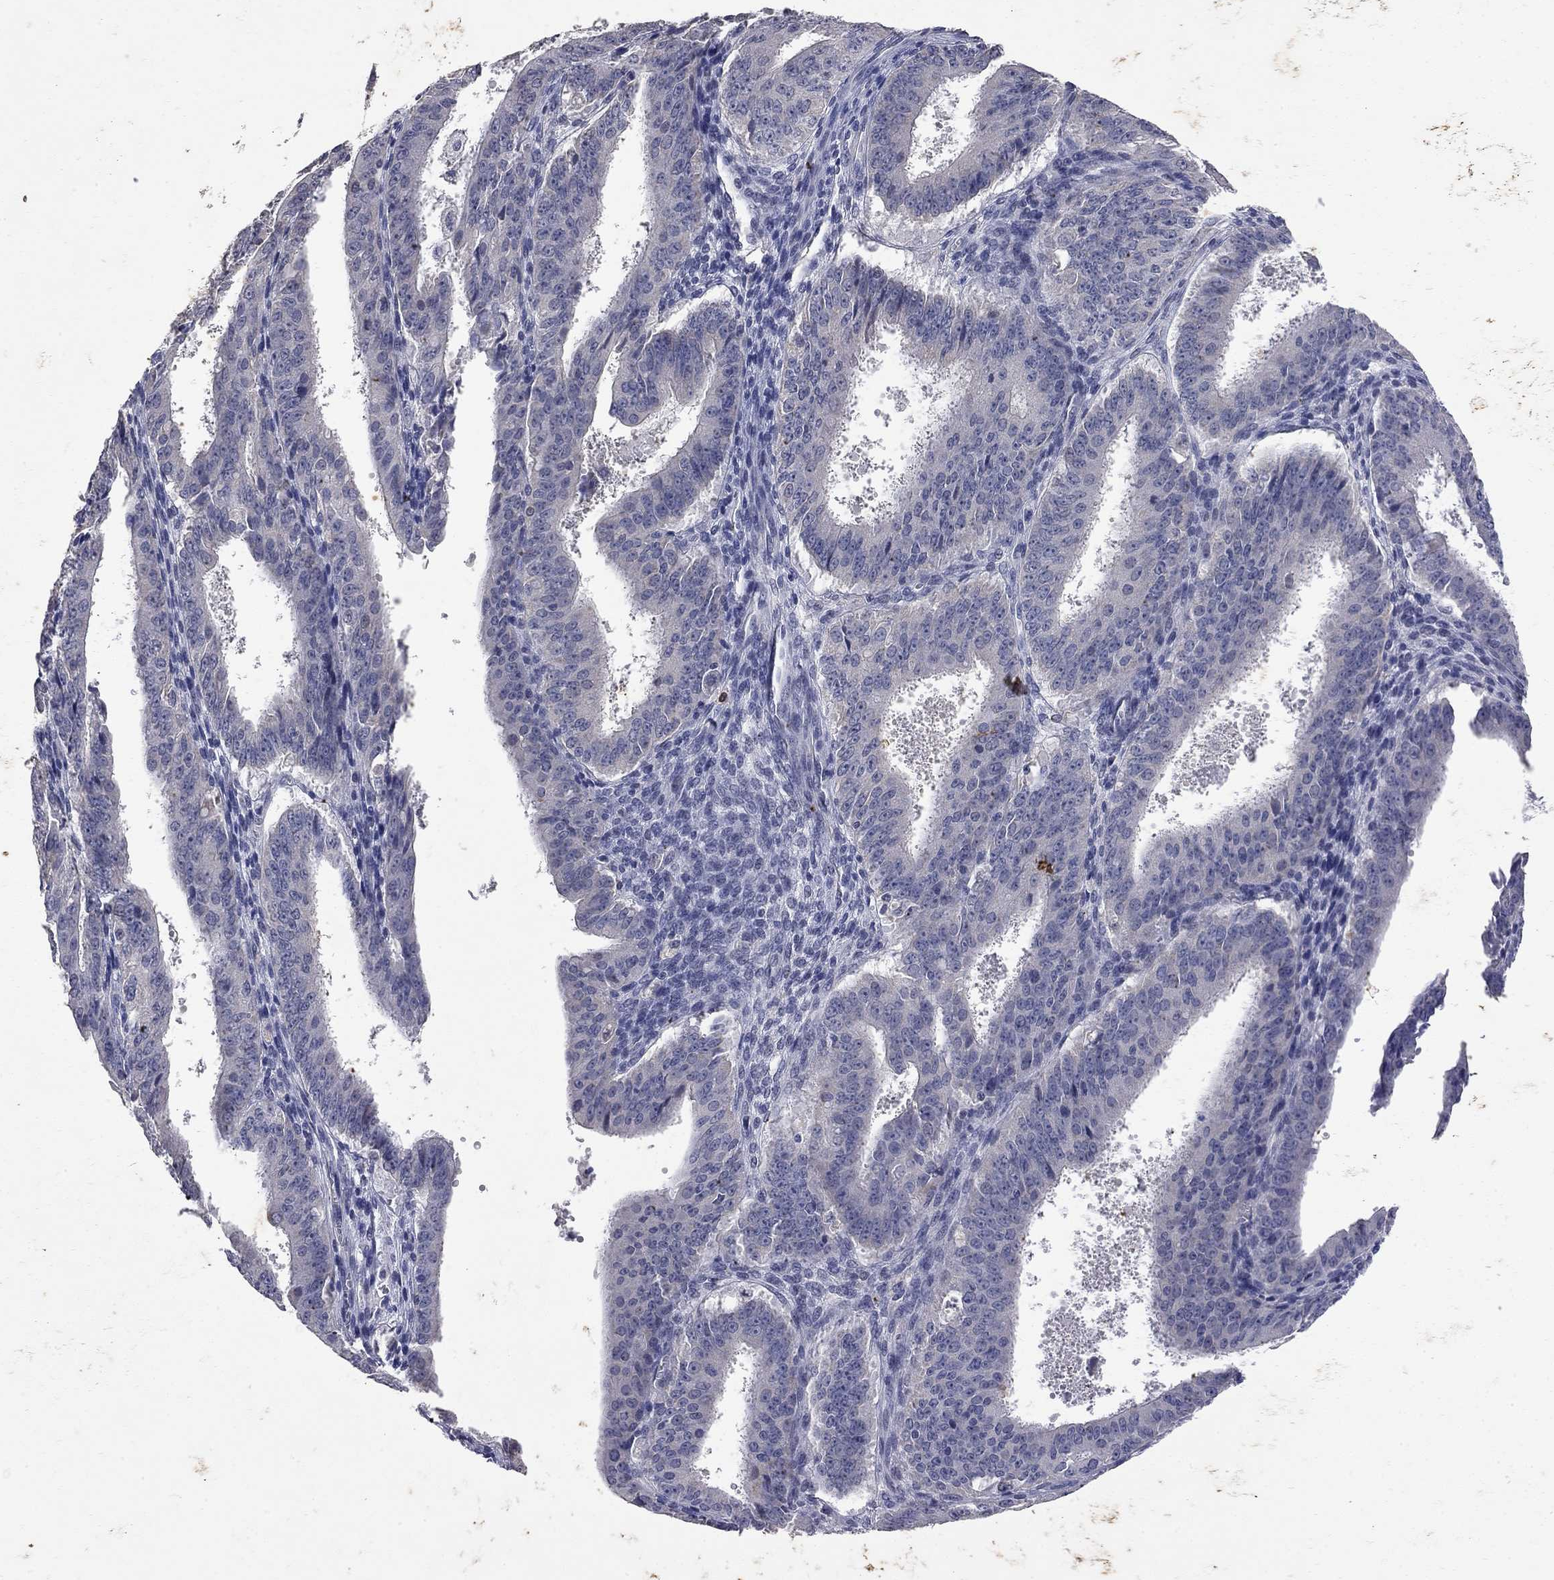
{"staining": {"intensity": "negative", "quantity": "none", "location": "none"}, "tissue": "ovarian cancer", "cell_type": "Tumor cells", "image_type": "cancer", "snomed": [{"axis": "morphology", "description": "Carcinoma, endometroid"}, {"axis": "topography", "description": "Ovary"}], "caption": "Image shows no significant protein positivity in tumor cells of ovarian cancer.", "gene": "NOS2", "patient": {"sex": "female", "age": 42}}